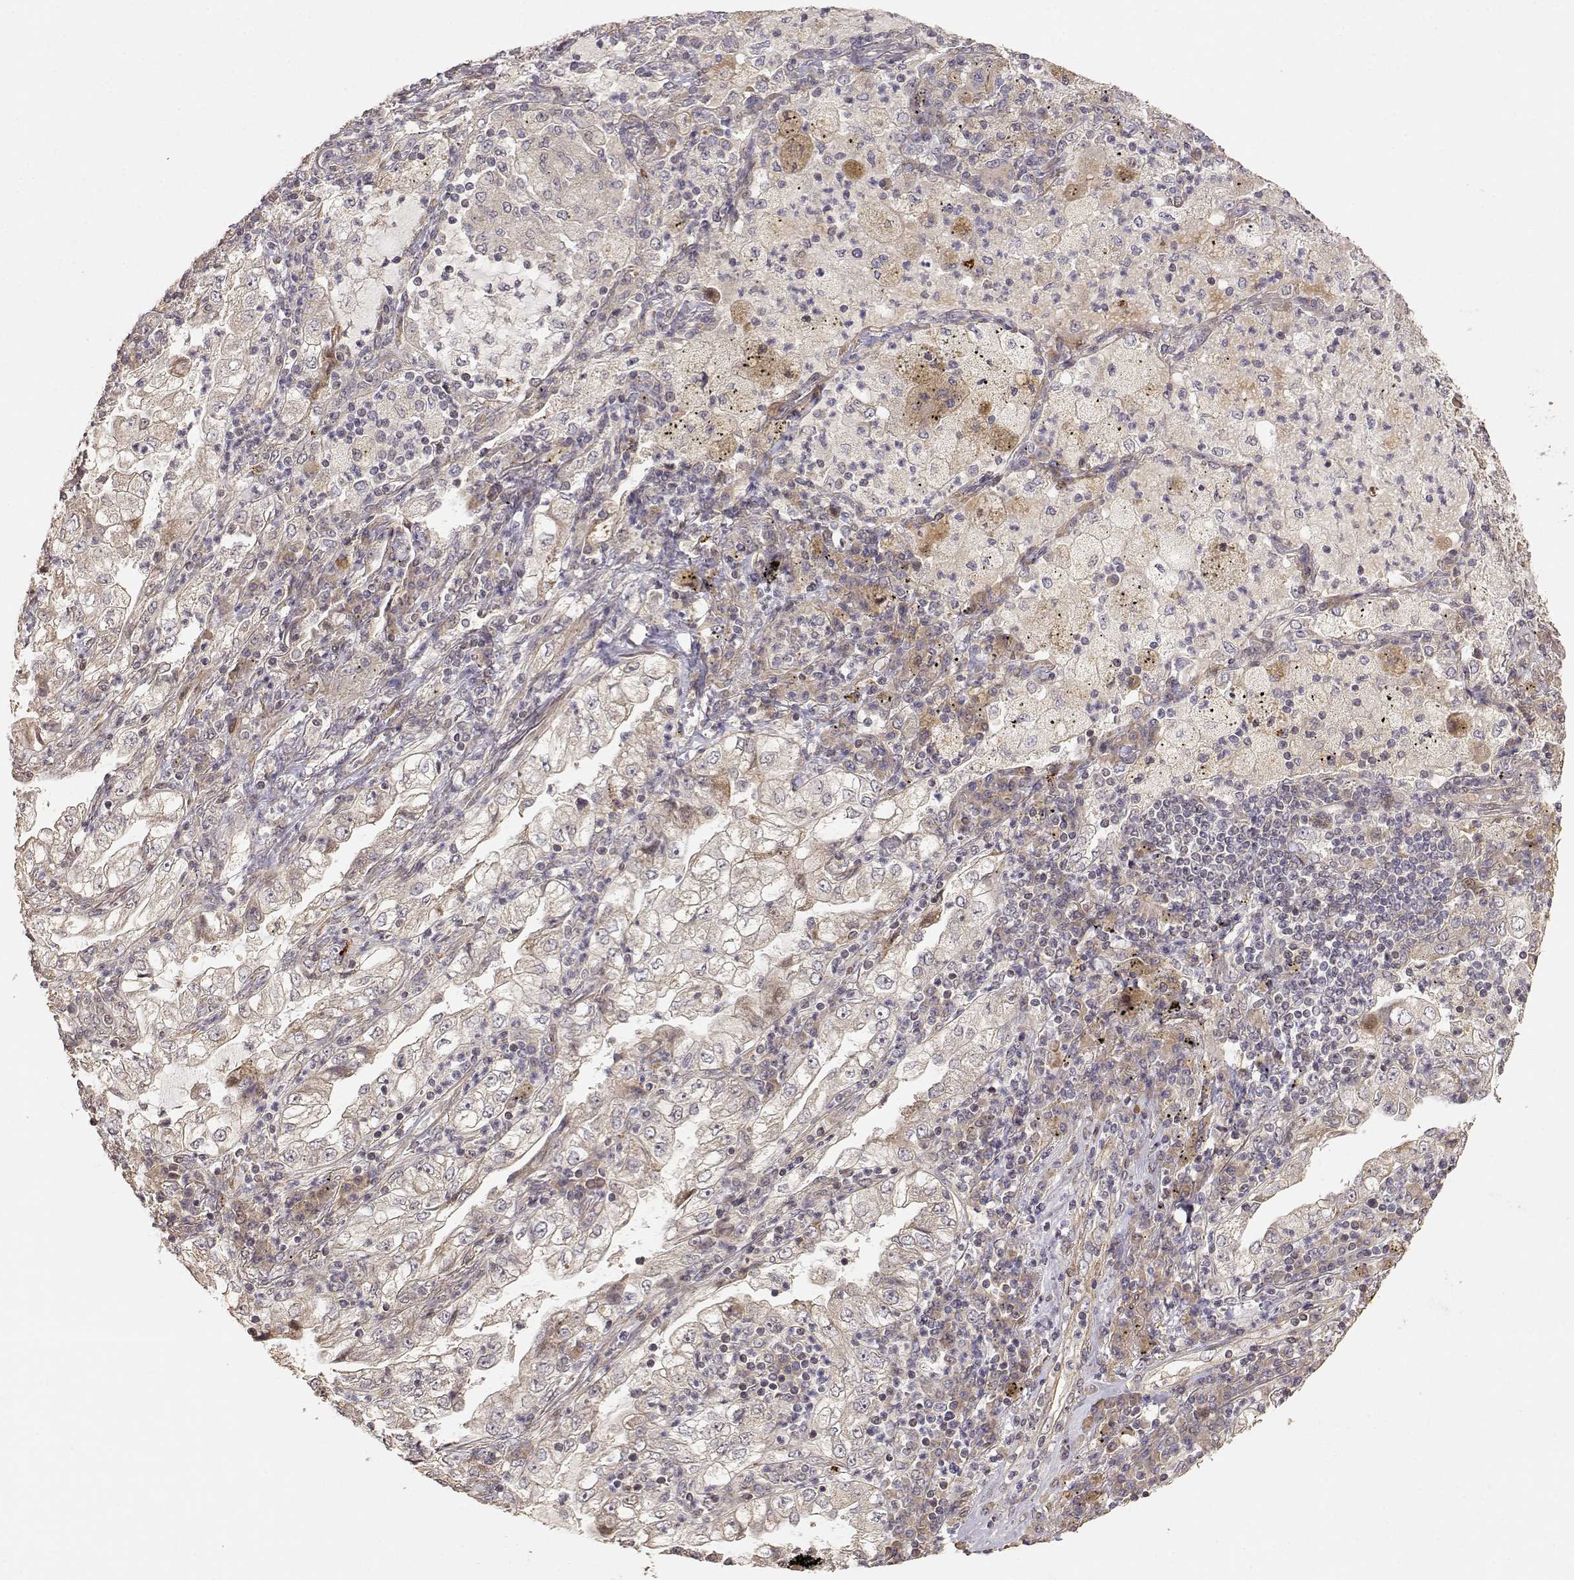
{"staining": {"intensity": "weak", "quantity": "25%-75%", "location": "cytoplasmic/membranous"}, "tissue": "lung cancer", "cell_type": "Tumor cells", "image_type": "cancer", "snomed": [{"axis": "morphology", "description": "Adenocarcinoma, NOS"}, {"axis": "topography", "description": "Lung"}], "caption": "Tumor cells show low levels of weak cytoplasmic/membranous staining in about 25%-75% of cells in lung cancer. The protein is stained brown, and the nuclei are stained in blue (DAB (3,3'-diaminobenzidine) IHC with brightfield microscopy, high magnification).", "gene": "PICK1", "patient": {"sex": "female", "age": 73}}